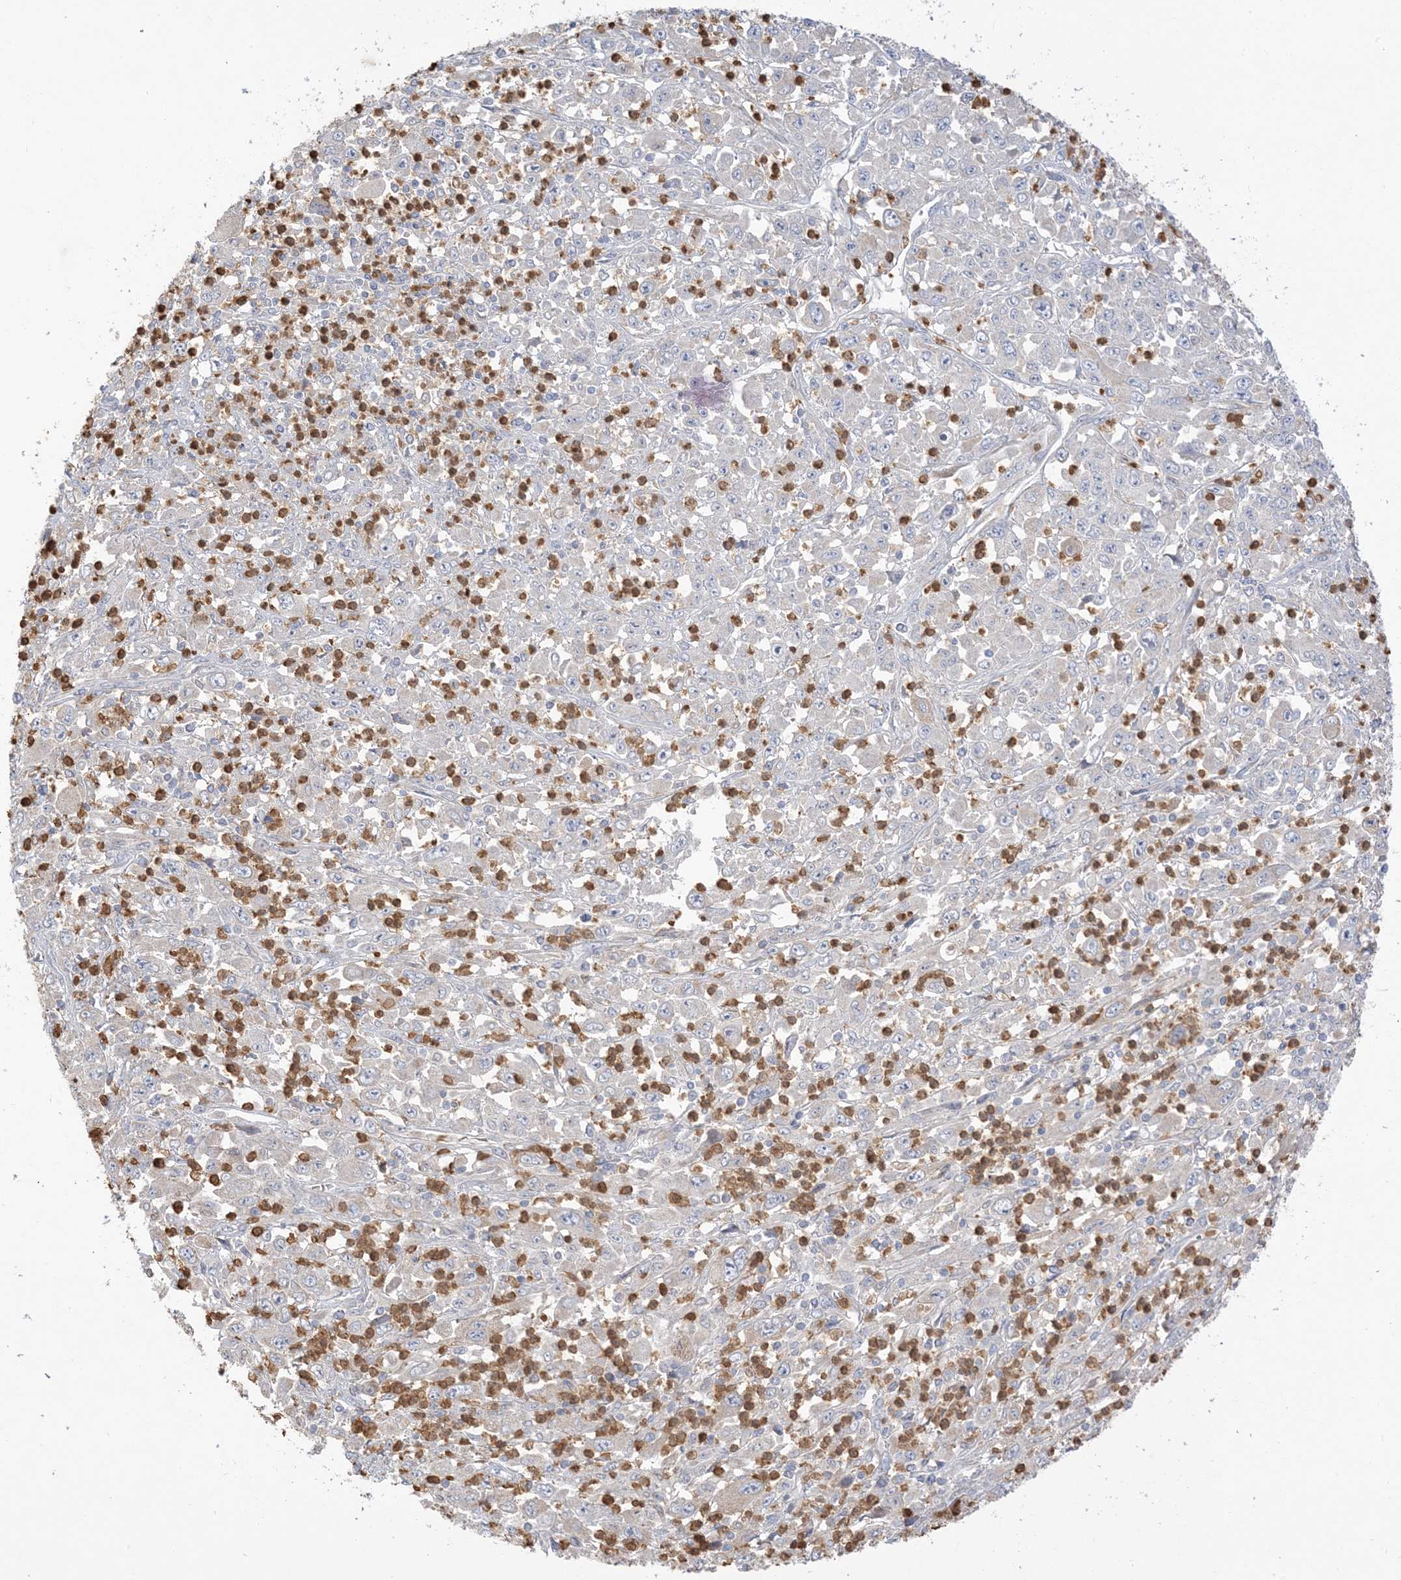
{"staining": {"intensity": "negative", "quantity": "none", "location": "none"}, "tissue": "melanoma", "cell_type": "Tumor cells", "image_type": "cancer", "snomed": [{"axis": "morphology", "description": "Malignant melanoma, Metastatic site"}, {"axis": "topography", "description": "Skin"}], "caption": "An image of melanoma stained for a protein displays no brown staining in tumor cells. (Stains: DAB immunohistochemistry (IHC) with hematoxylin counter stain, Microscopy: brightfield microscopy at high magnification).", "gene": "DPP9", "patient": {"sex": "female", "age": 56}}